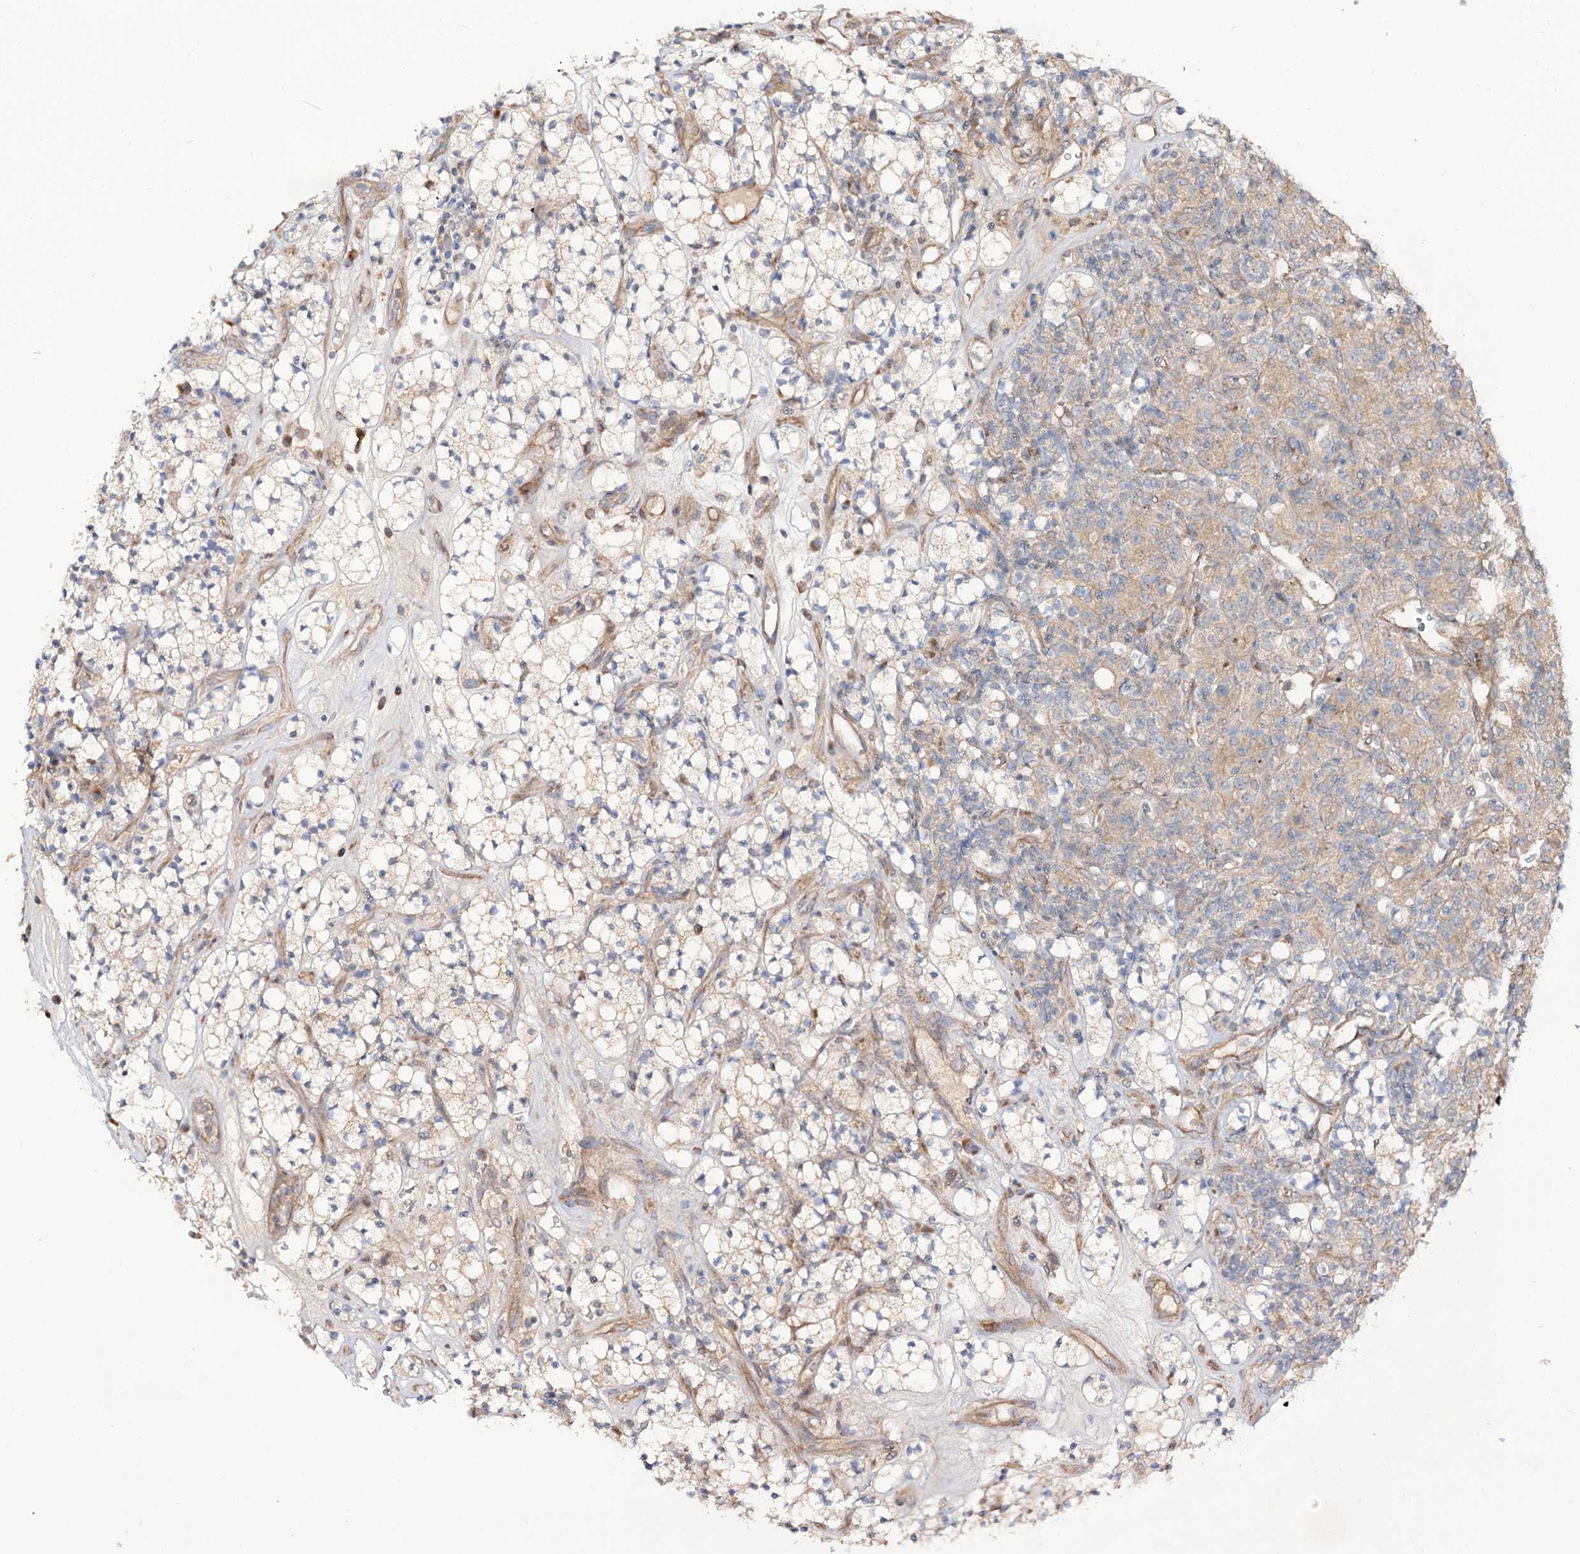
{"staining": {"intensity": "weak", "quantity": "25%-75%", "location": "cytoplasmic/membranous"}, "tissue": "renal cancer", "cell_type": "Tumor cells", "image_type": "cancer", "snomed": [{"axis": "morphology", "description": "Adenocarcinoma, NOS"}, {"axis": "topography", "description": "Kidney"}], "caption": "The micrograph demonstrates immunohistochemical staining of renal cancer (adenocarcinoma). There is weak cytoplasmic/membranous positivity is appreciated in approximately 25%-75% of tumor cells.", "gene": "C11orf80", "patient": {"sex": "male", "age": 77}}